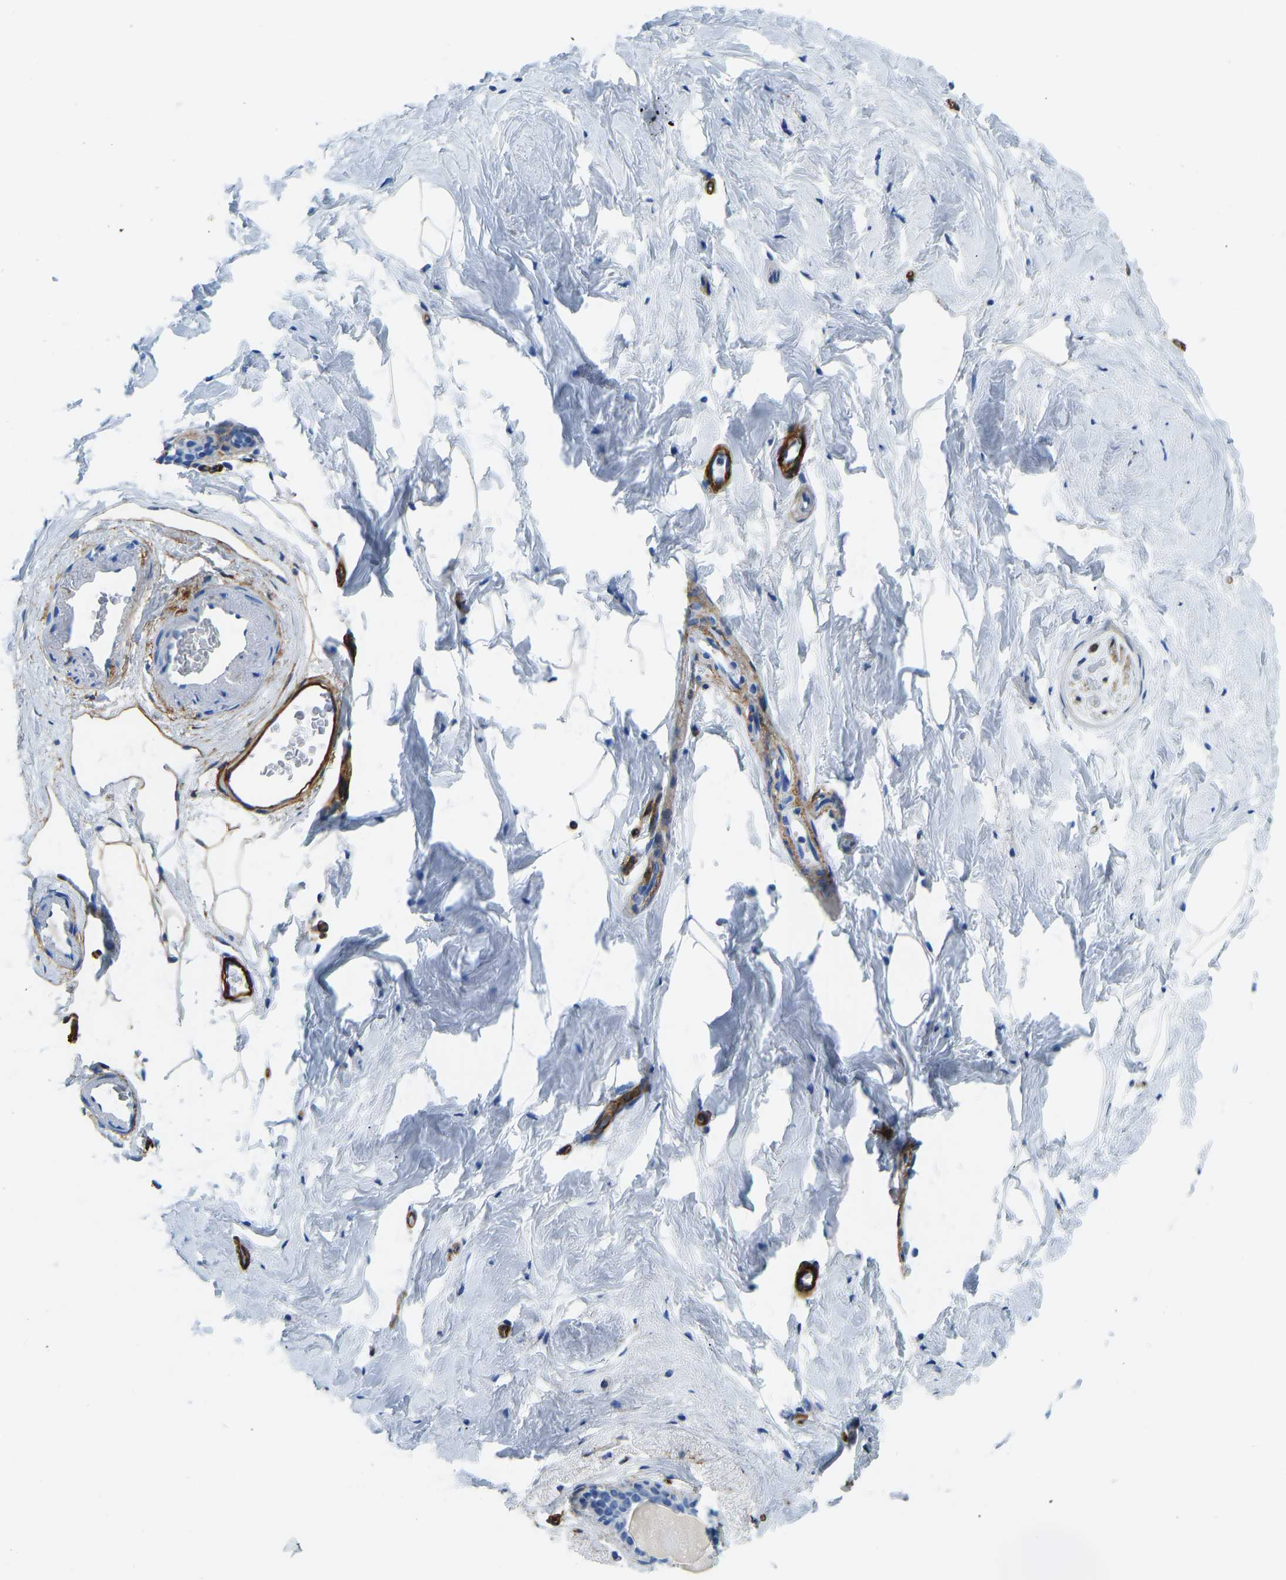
{"staining": {"intensity": "negative", "quantity": "none", "location": "none"}, "tissue": "breast", "cell_type": "Adipocytes", "image_type": "normal", "snomed": [{"axis": "morphology", "description": "Normal tissue, NOS"}, {"axis": "topography", "description": "Breast"}], "caption": "The IHC micrograph has no significant expression in adipocytes of breast.", "gene": "COL15A1", "patient": {"sex": "female", "age": 62}}